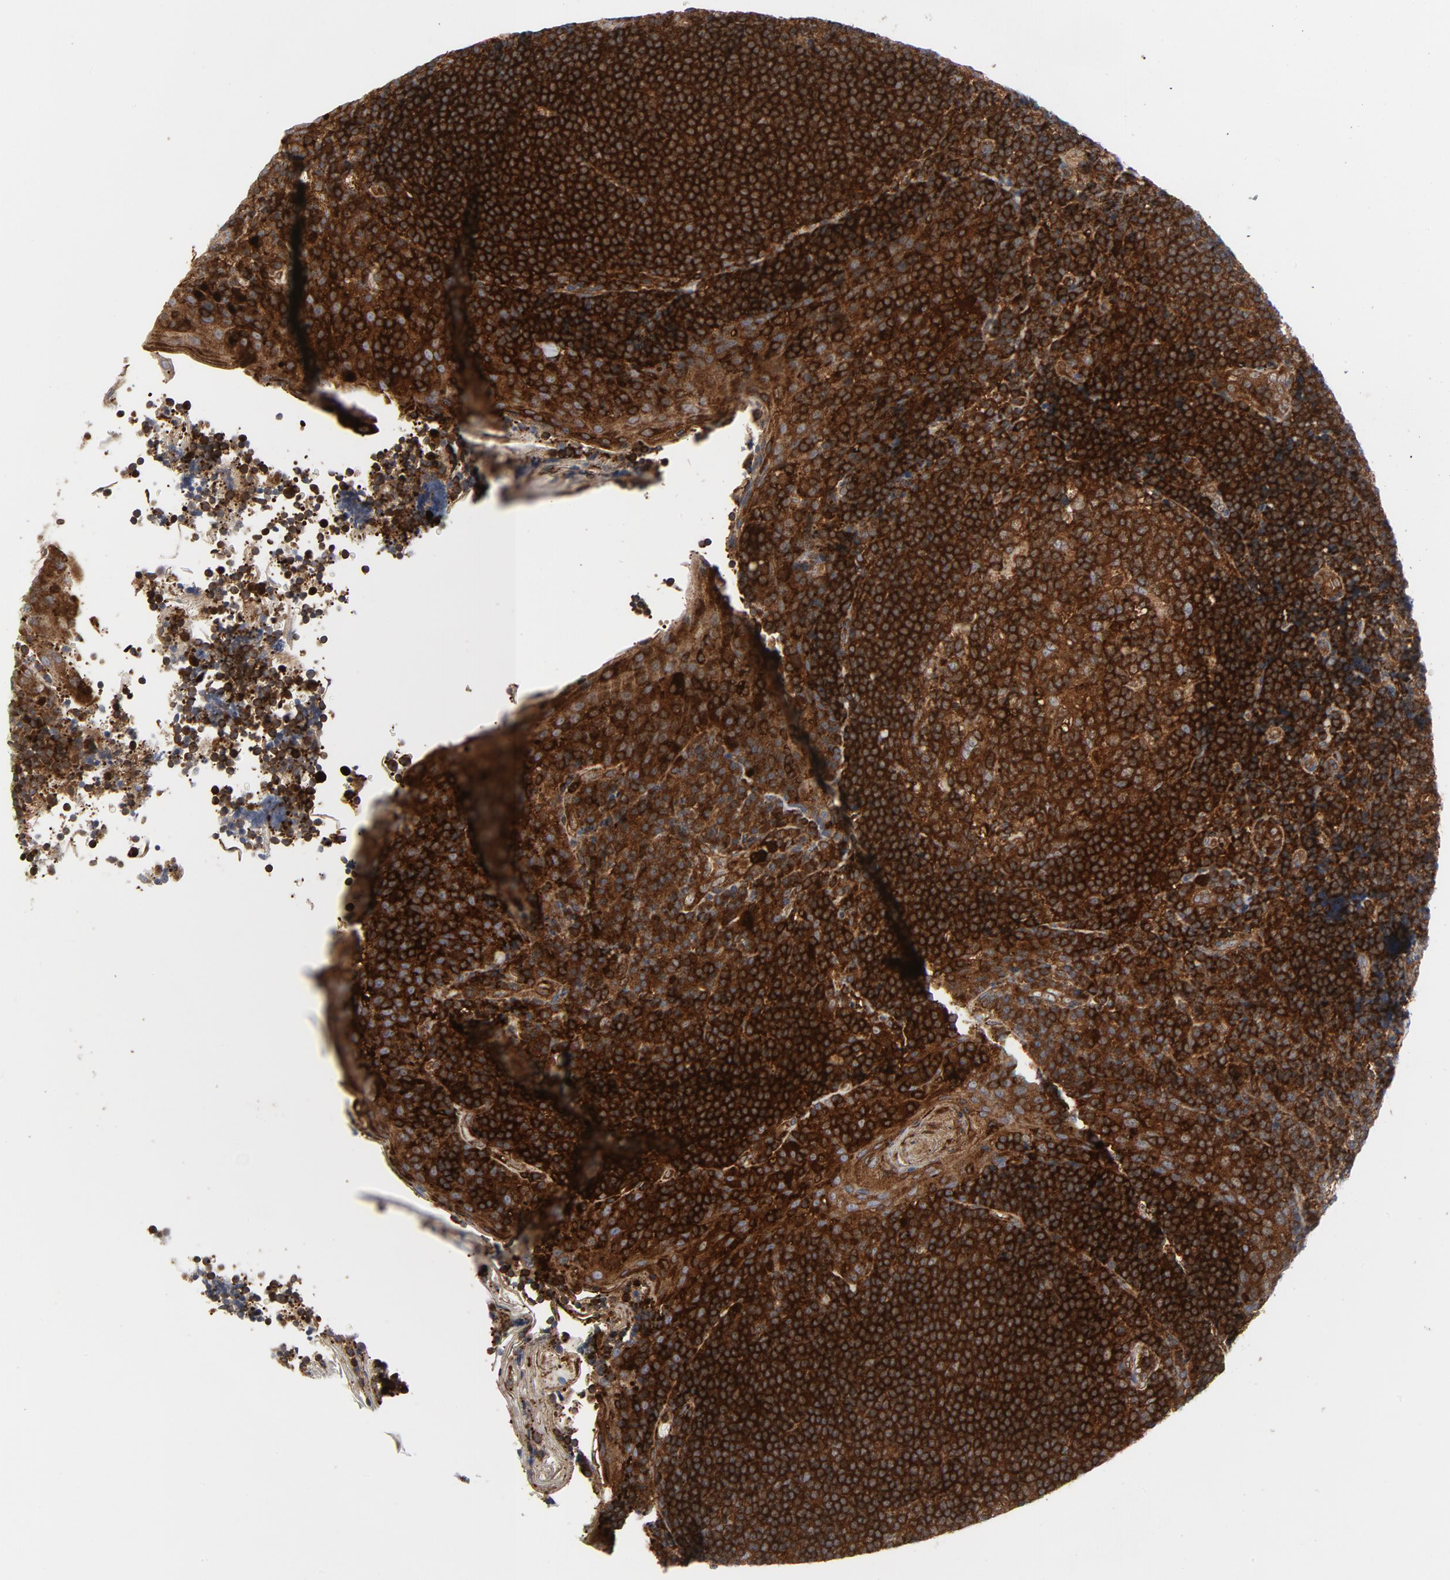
{"staining": {"intensity": "strong", "quantity": ">75%", "location": "cytoplasmic/membranous"}, "tissue": "tonsil", "cell_type": "Germinal center cells", "image_type": "normal", "snomed": [{"axis": "morphology", "description": "Normal tissue, NOS"}, {"axis": "topography", "description": "Tonsil"}], "caption": "Strong cytoplasmic/membranous protein staining is present in about >75% of germinal center cells in tonsil.", "gene": "YES1", "patient": {"sex": "male", "age": 31}}